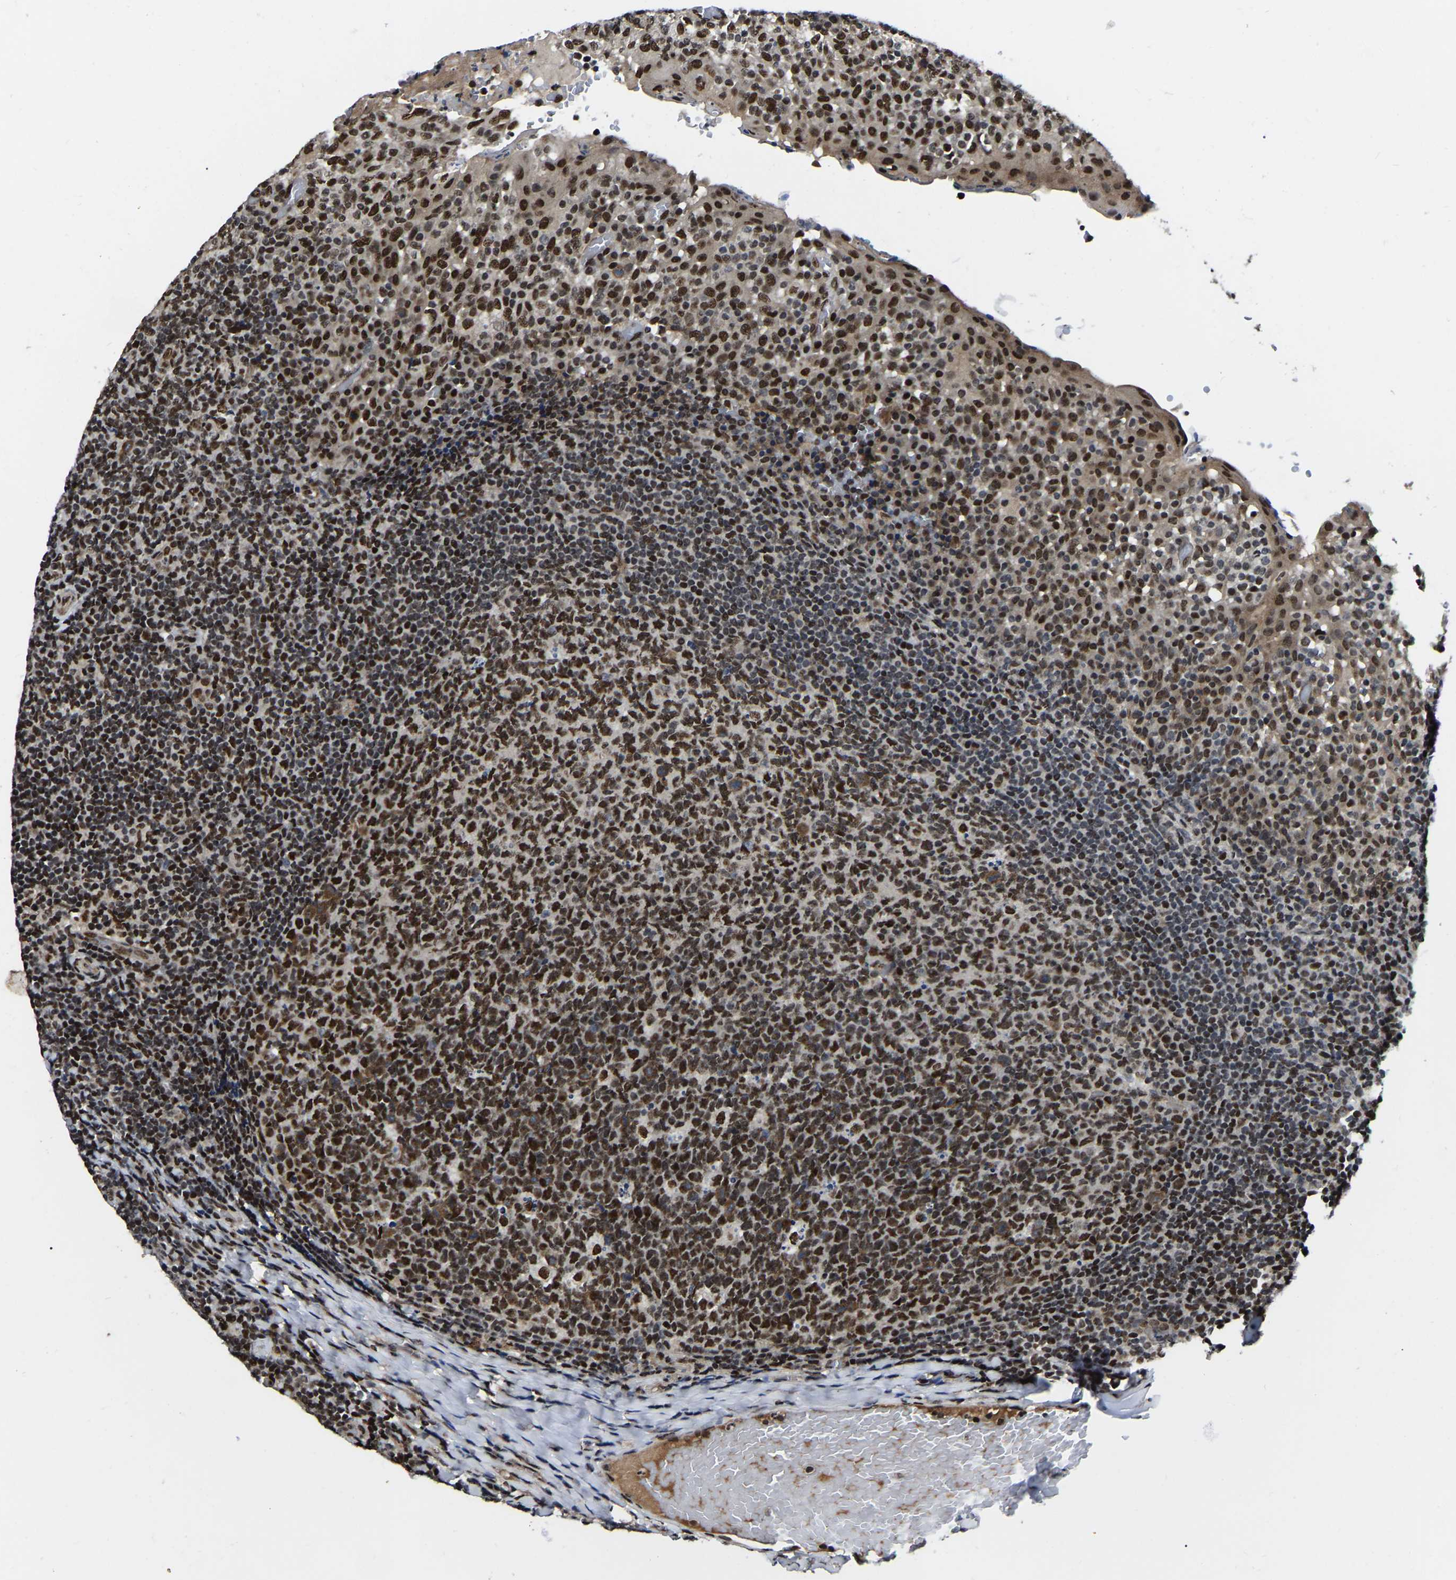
{"staining": {"intensity": "strong", "quantity": ">75%", "location": "nuclear"}, "tissue": "tonsil", "cell_type": "Germinal center cells", "image_type": "normal", "snomed": [{"axis": "morphology", "description": "Normal tissue, NOS"}, {"axis": "topography", "description": "Tonsil"}], "caption": "IHC of unremarkable human tonsil shows high levels of strong nuclear staining in about >75% of germinal center cells. Nuclei are stained in blue.", "gene": "TRIM35", "patient": {"sex": "female", "age": 19}}